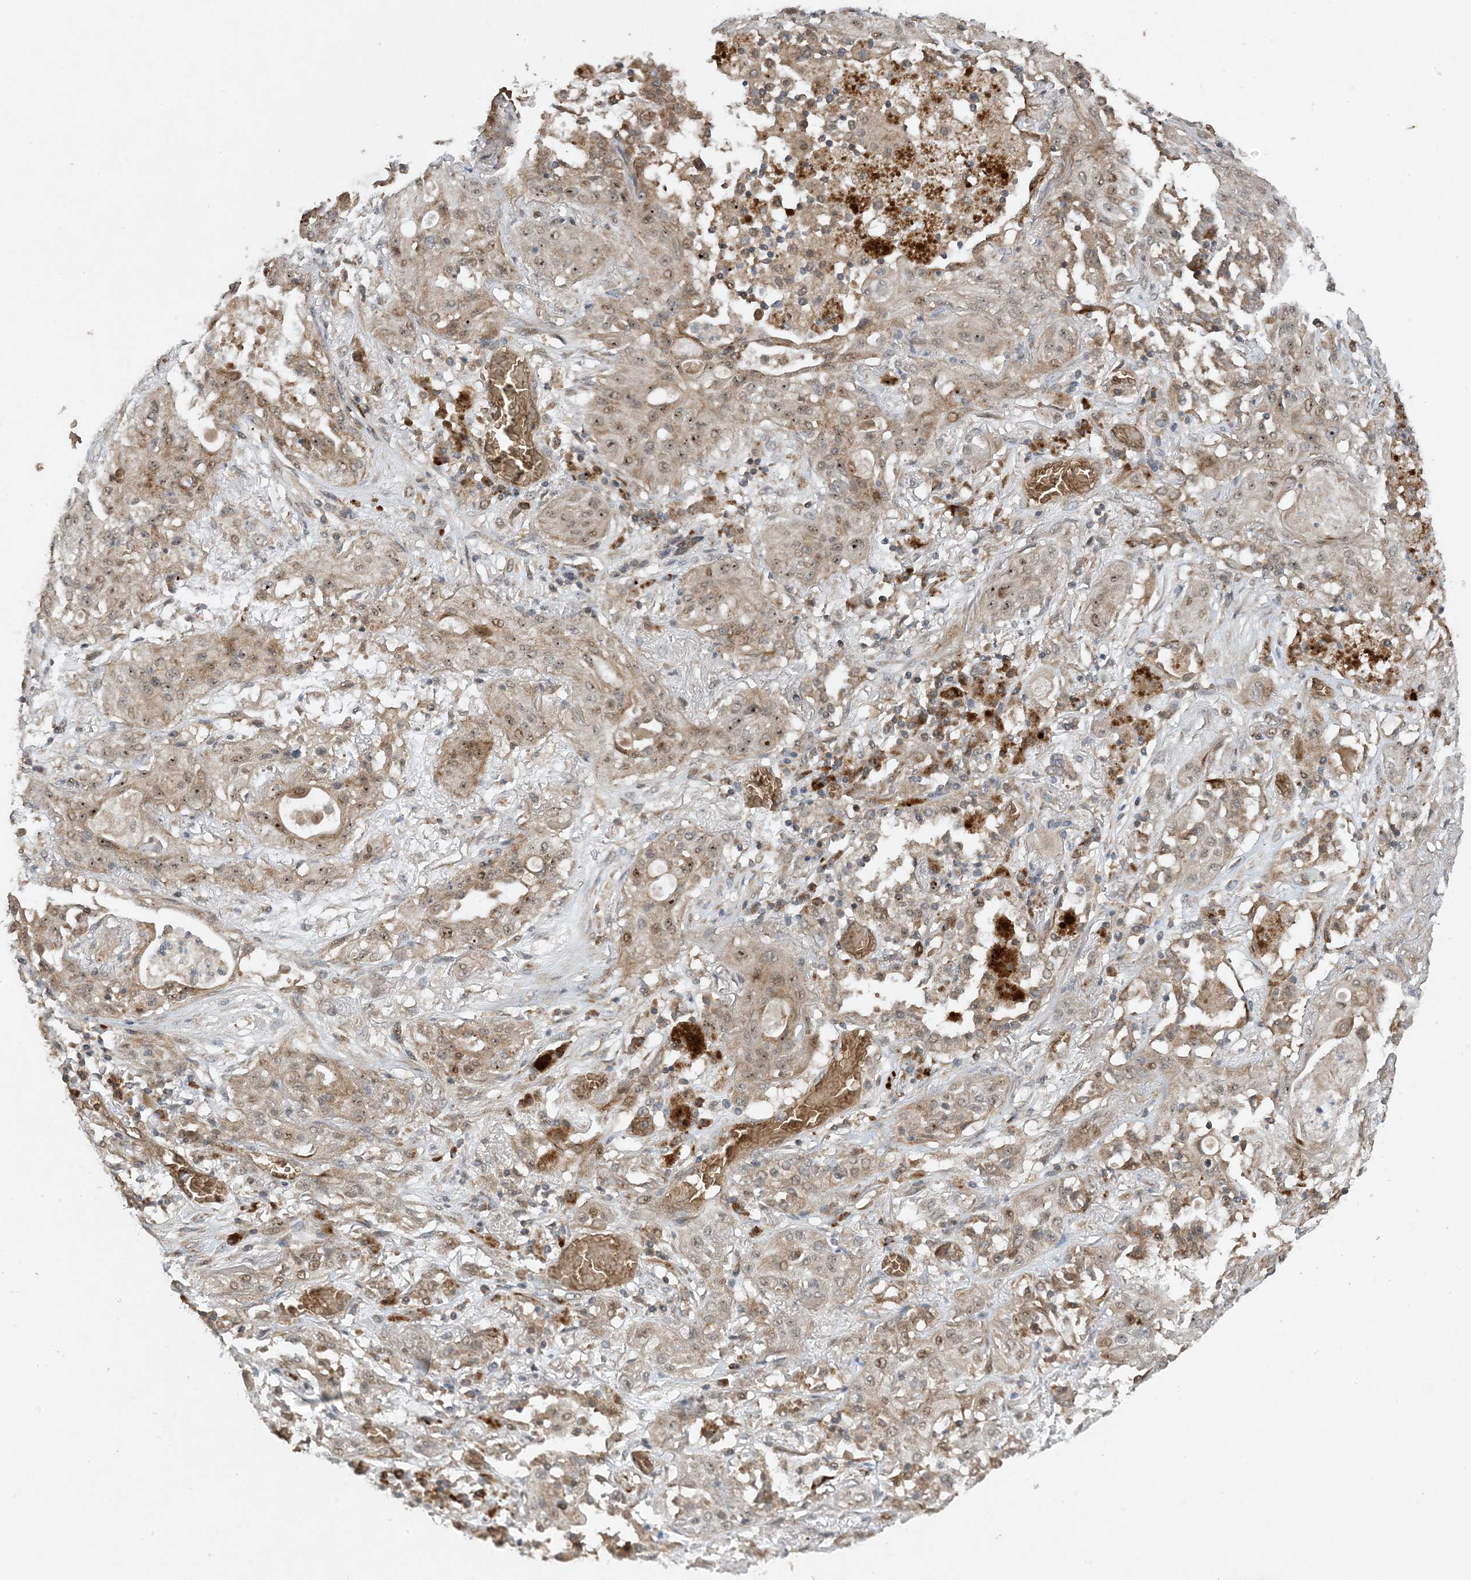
{"staining": {"intensity": "moderate", "quantity": "25%-75%", "location": "cytoplasmic/membranous,nuclear"}, "tissue": "lung cancer", "cell_type": "Tumor cells", "image_type": "cancer", "snomed": [{"axis": "morphology", "description": "Squamous cell carcinoma, NOS"}, {"axis": "topography", "description": "Lung"}], "caption": "Protein analysis of squamous cell carcinoma (lung) tissue demonstrates moderate cytoplasmic/membranous and nuclear positivity in about 25%-75% of tumor cells.", "gene": "PUSL1", "patient": {"sex": "female", "age": 47}}